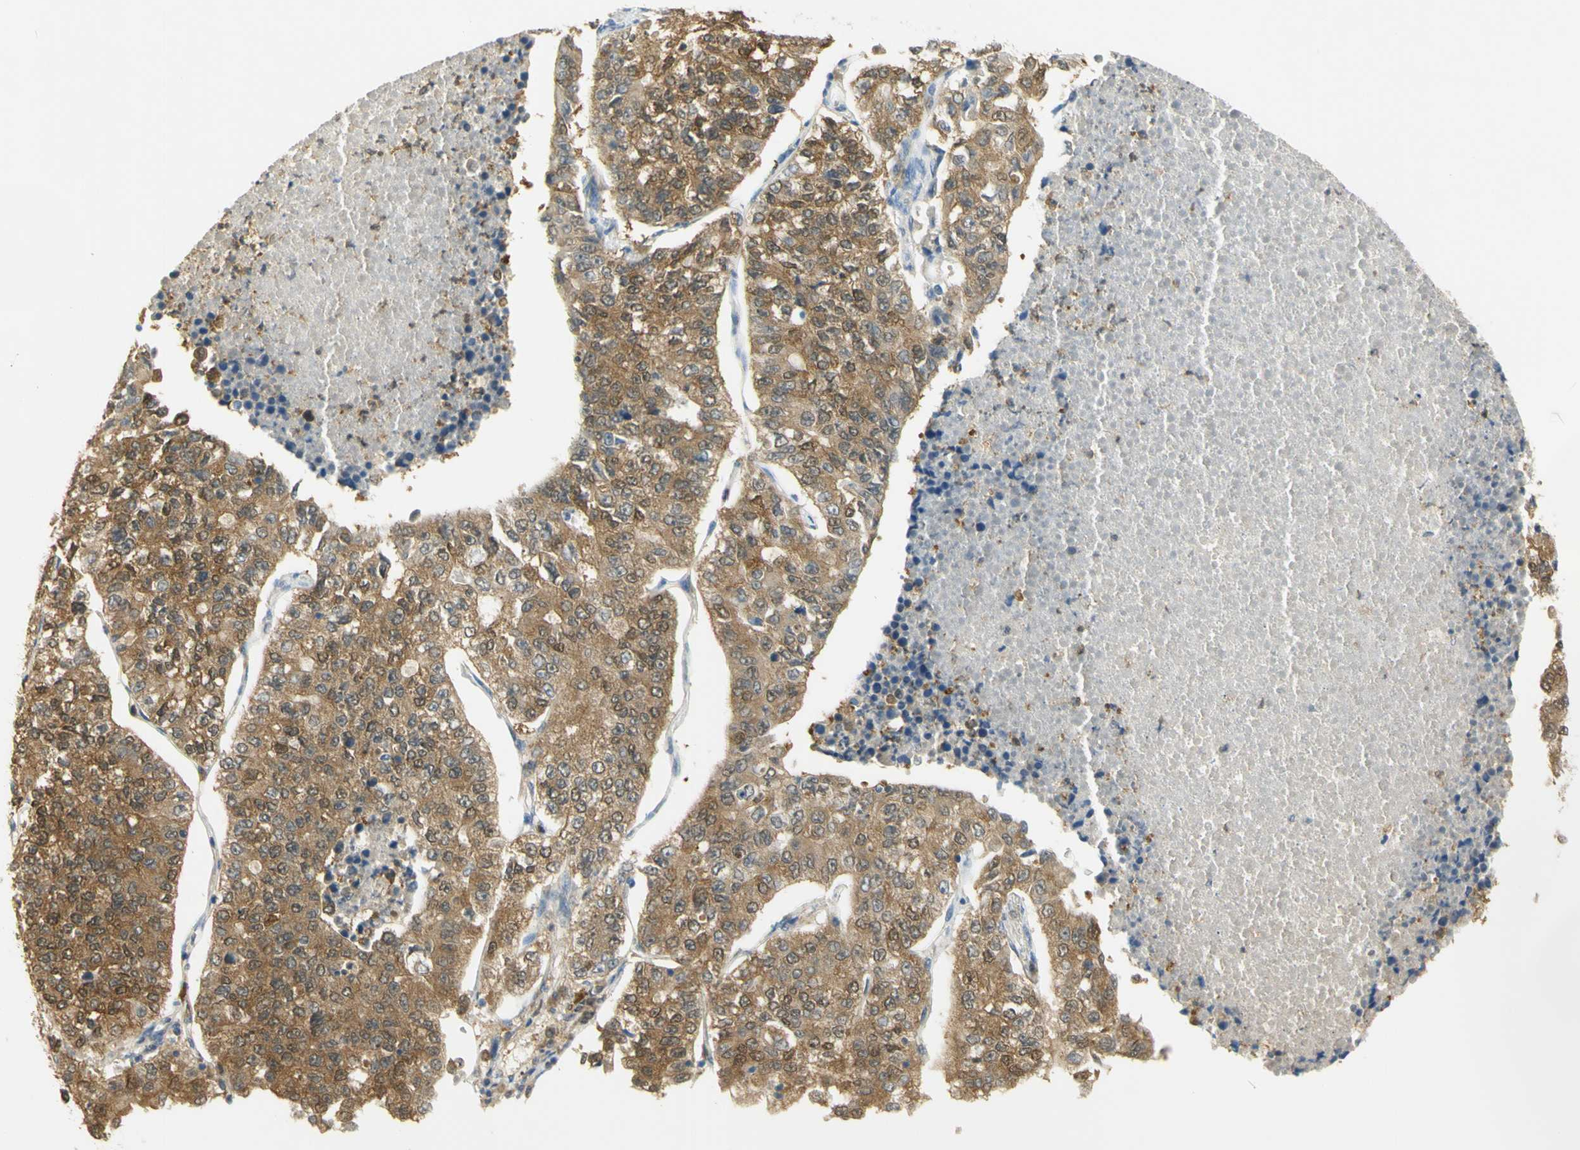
{"staining": {"intensity": "moderate", "quantity": ">75%", "location": "cytoplasmic/membranous,nuclear"}, "tissue": "lung cancer", "cell_type": "Tumor cells", "image_type": "cancer", "snomed": [{"axis": "morphology", "description": "Adenocarcinoma, NOS"}, {"axis": "topography", "description": "Lung"}], "caption": "Immunohistochemistry of lung cancer reveals medium levels of moderate cytoplasmic/membranous and nuclear positivity in about >75% of tumor cells.", "gene": "PAK1", "patient": {"sex": "male", "age": 49}}